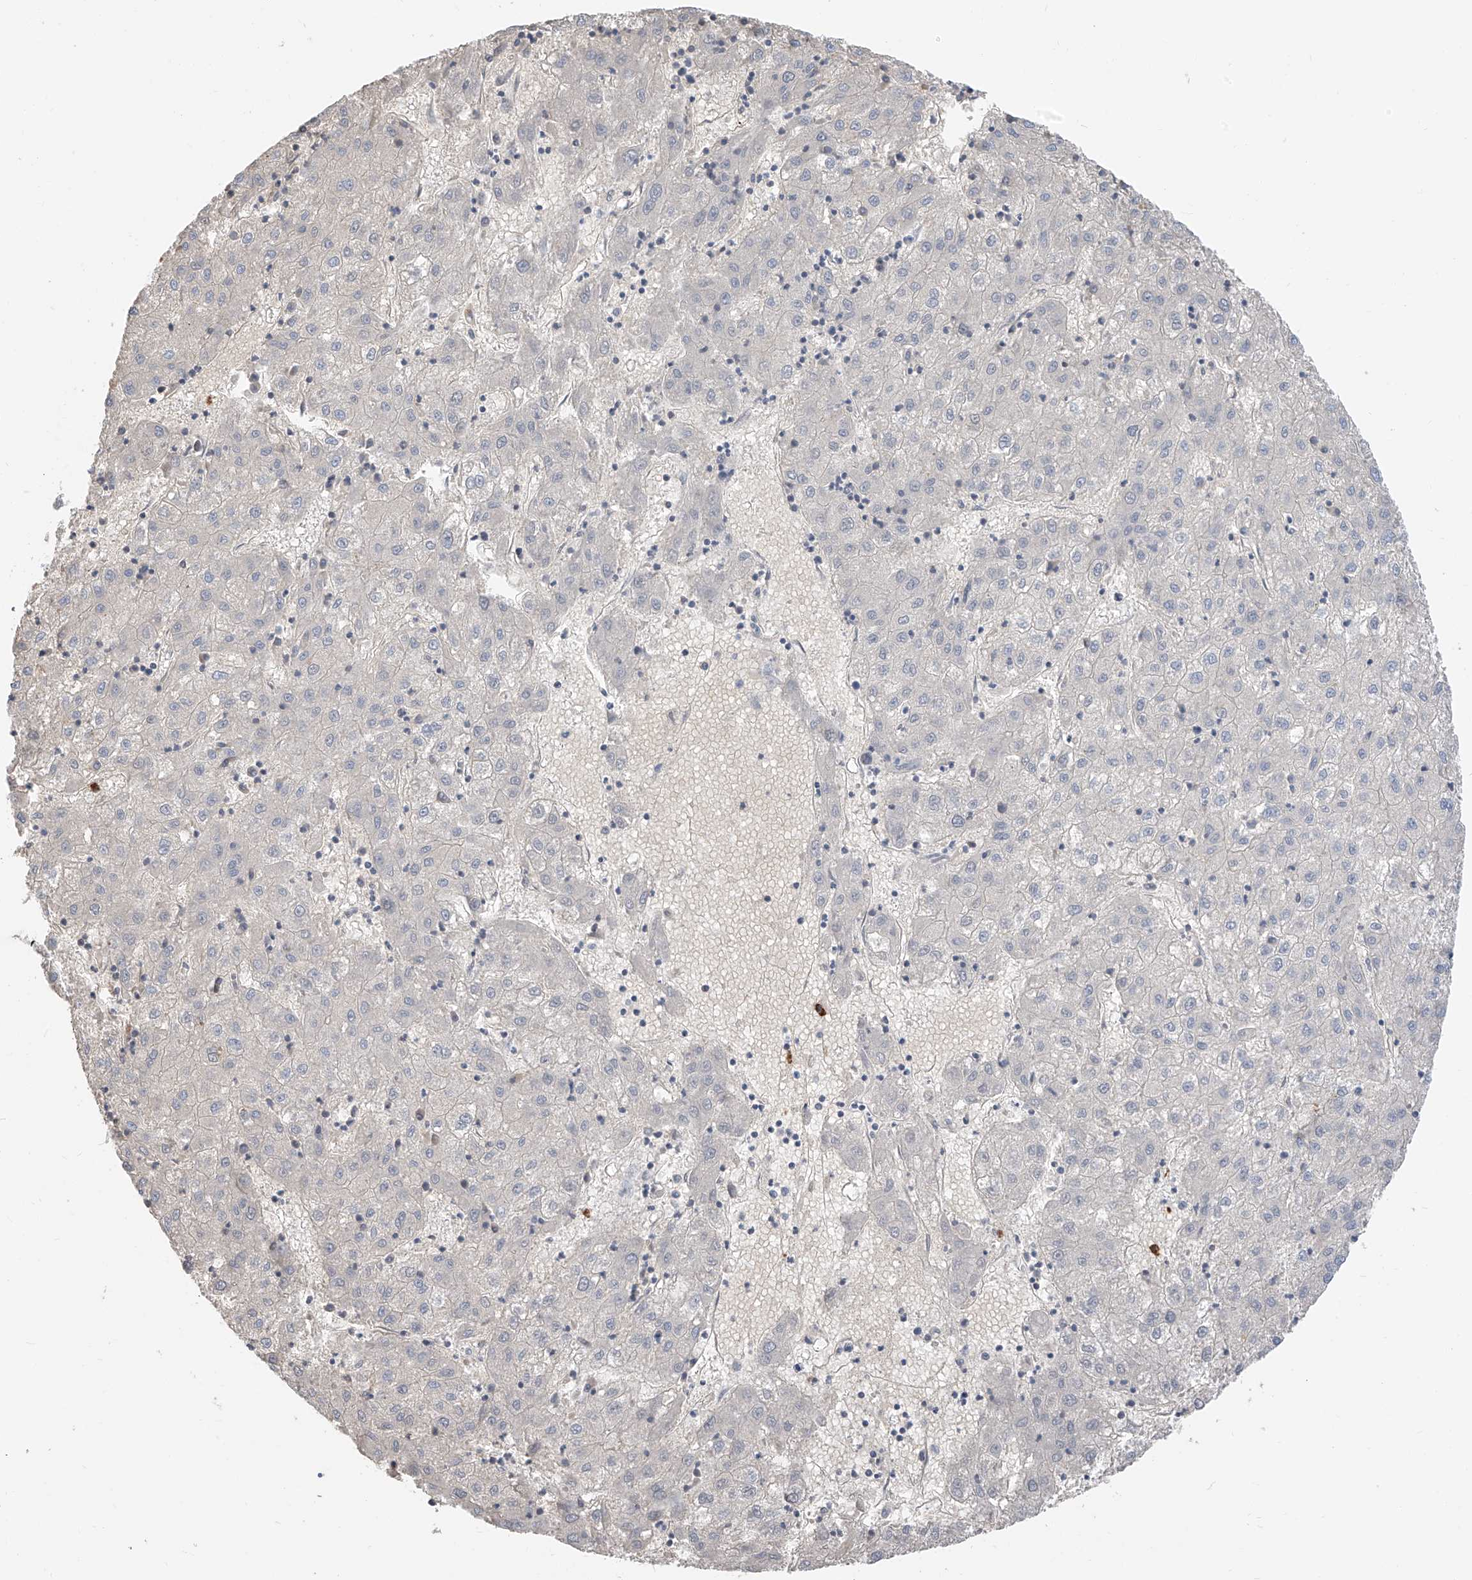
{"staining": {"intensity": "negative", "quantity": "none", "location": "none"}, "tissue": "liver cancer", "cell_type": "Tumor cells", "image_type": "cancer", "snomed": [{"axis": "morphology", "description": "Carcinoma, Hepatocellular, NOS"}, {"axis": "topography", "description": "Liver"}], "caption": "Tumor cells show no significant protein staining in liver cancer (hepatocellular carcinoma).", "gene": "PAFAH1B3", "patient": {"sex": "male", "age": 72}}